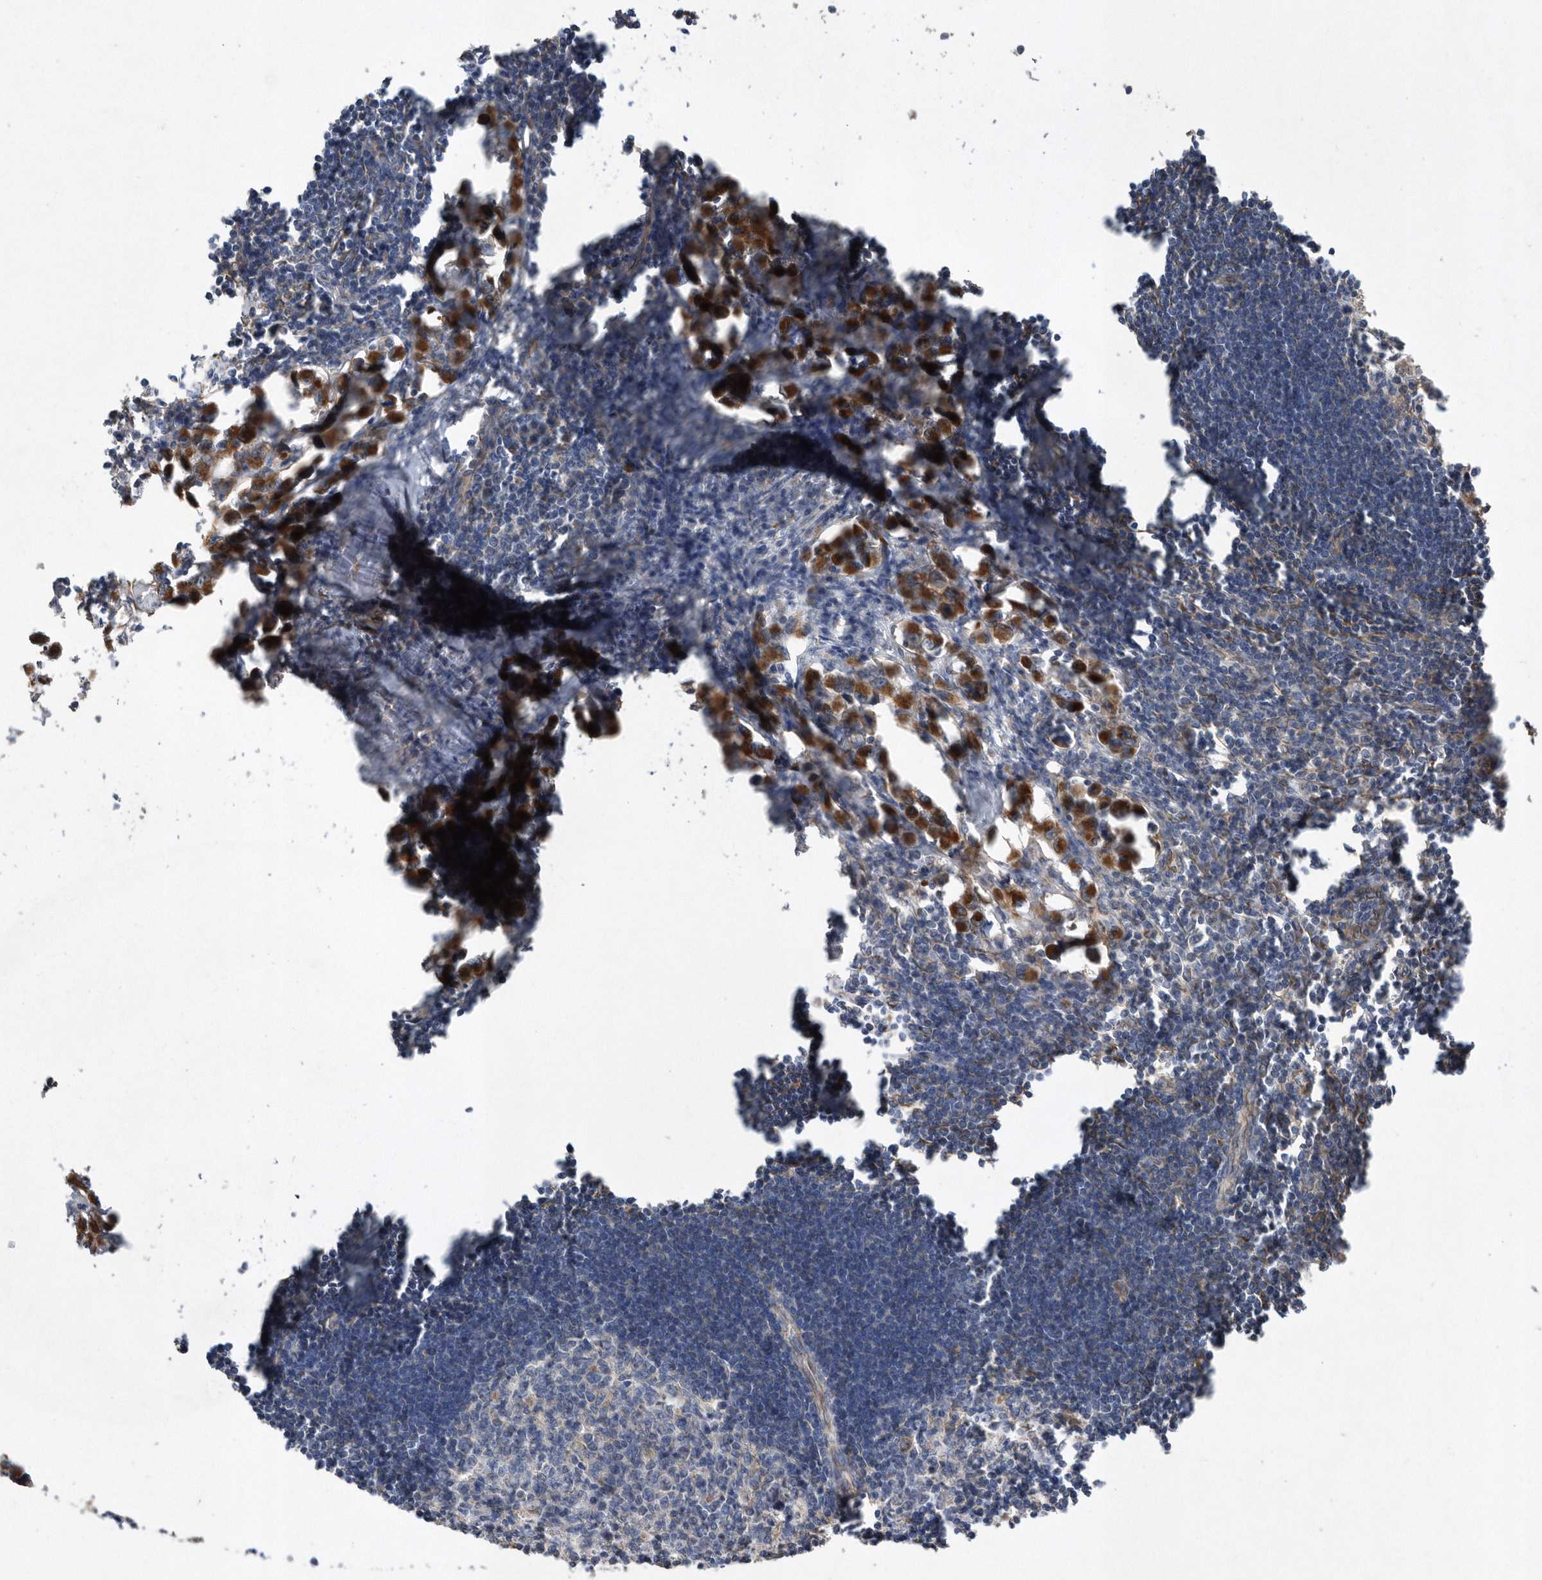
{"staining": {"intensity": "negative", "quantity": "none", "location": "none"}, "tissue": "lymph node", "cell_type": "Germinal center cells", "image_type": "normal", "snomed": [{"axis": "morphology", "description": "Normal tissue, NOS"}, {"axis": "morphology", "description": "Malignant melanoma, Metastatic site"}, {"axis": "topography", "description": "Lymph node"}], "caption": "High power microscopy photomicrograph of an immunohistochemistry image of benign lymph node, revealing no significant positivity in germinal center cells.", "gene": "PON2", "patient": {"sex": "male", "age": 41}}